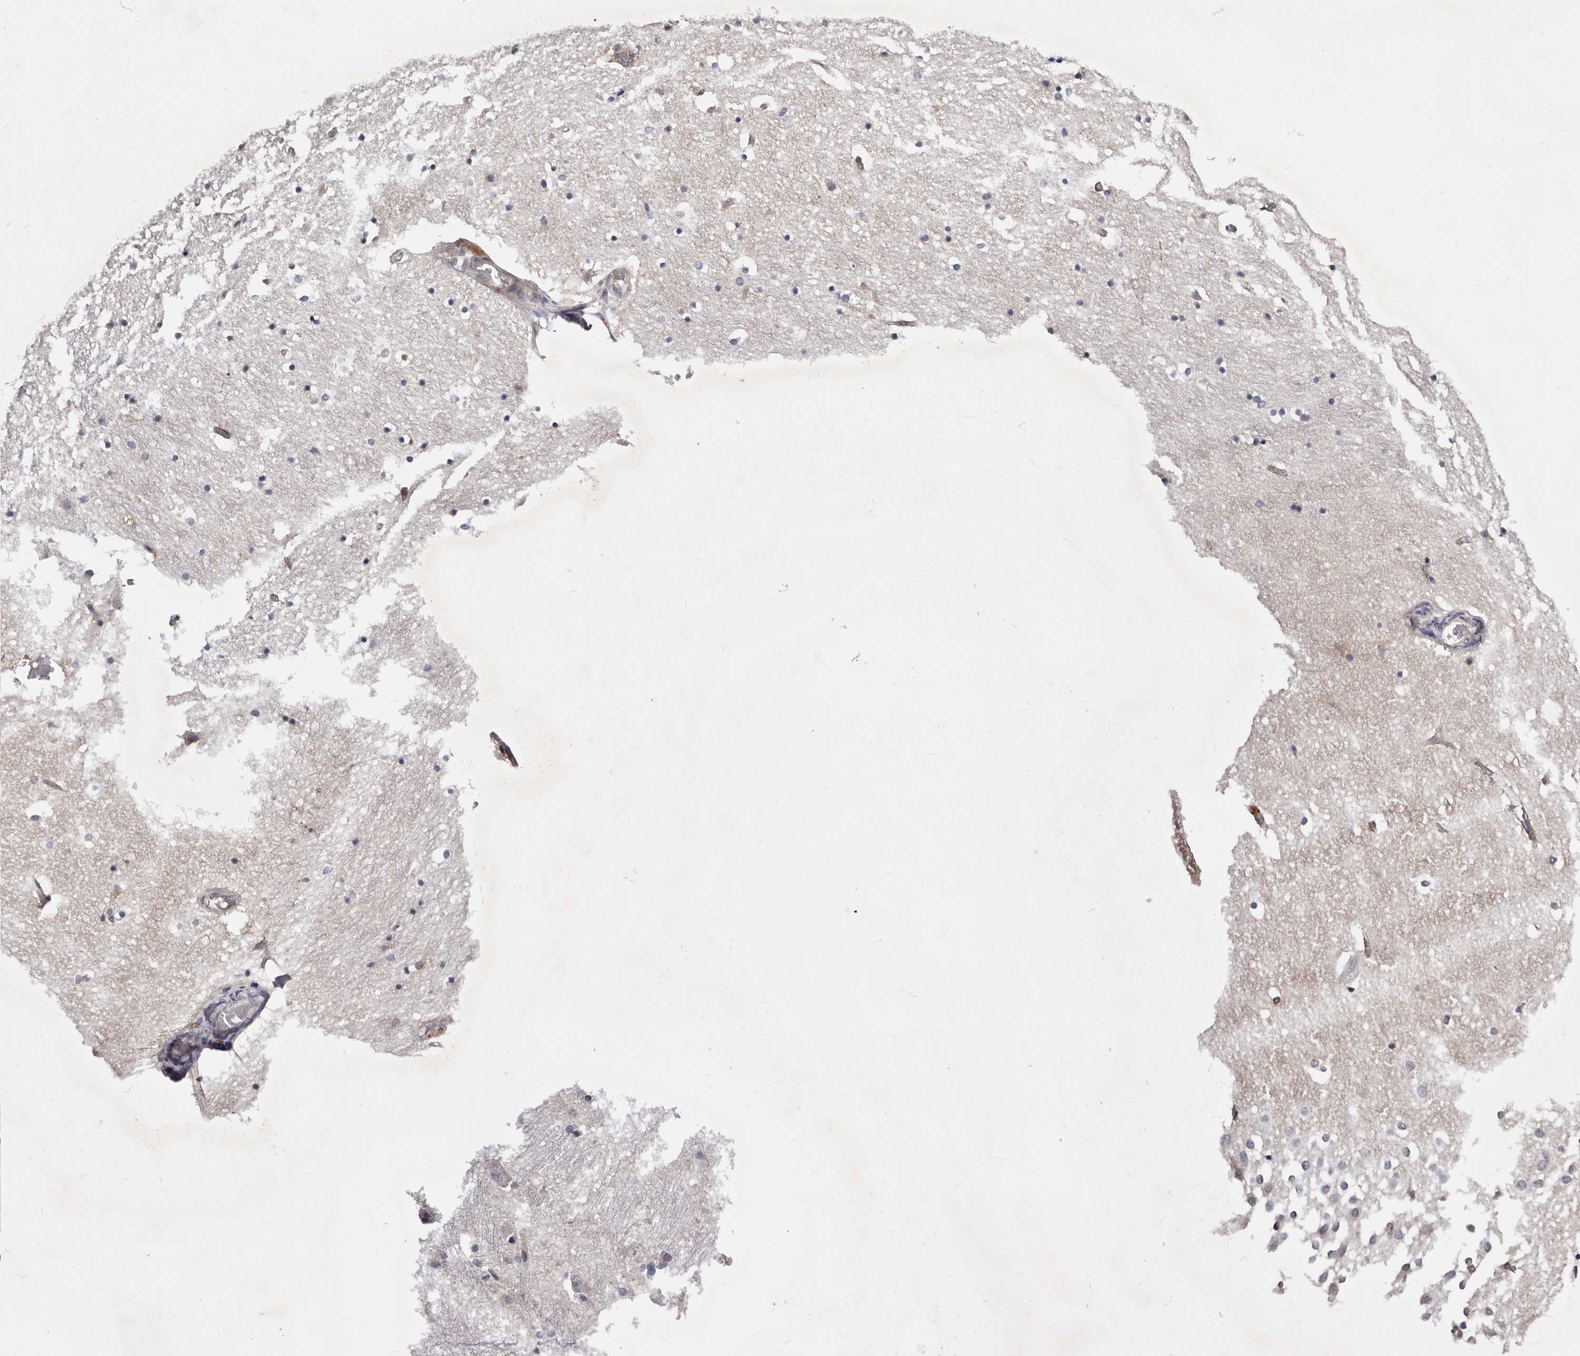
{"staining": {"intensity": "negative", "quantity": "none", "location": "none"}, "tissue": "hippocampus", "cell_type": "Glial cells", "image_type": "normal", "snomed": [{"axis": "morphology", "description": "Normal tissue, NOS"}, {"axis": "topography", "description": "Hippocampus"}], "caption": "The photomicrograph reveals no staining of glial cells in benign hippocampus.", "gene": "DMRT2", "patient": {"sex": "female", "age": 52}}